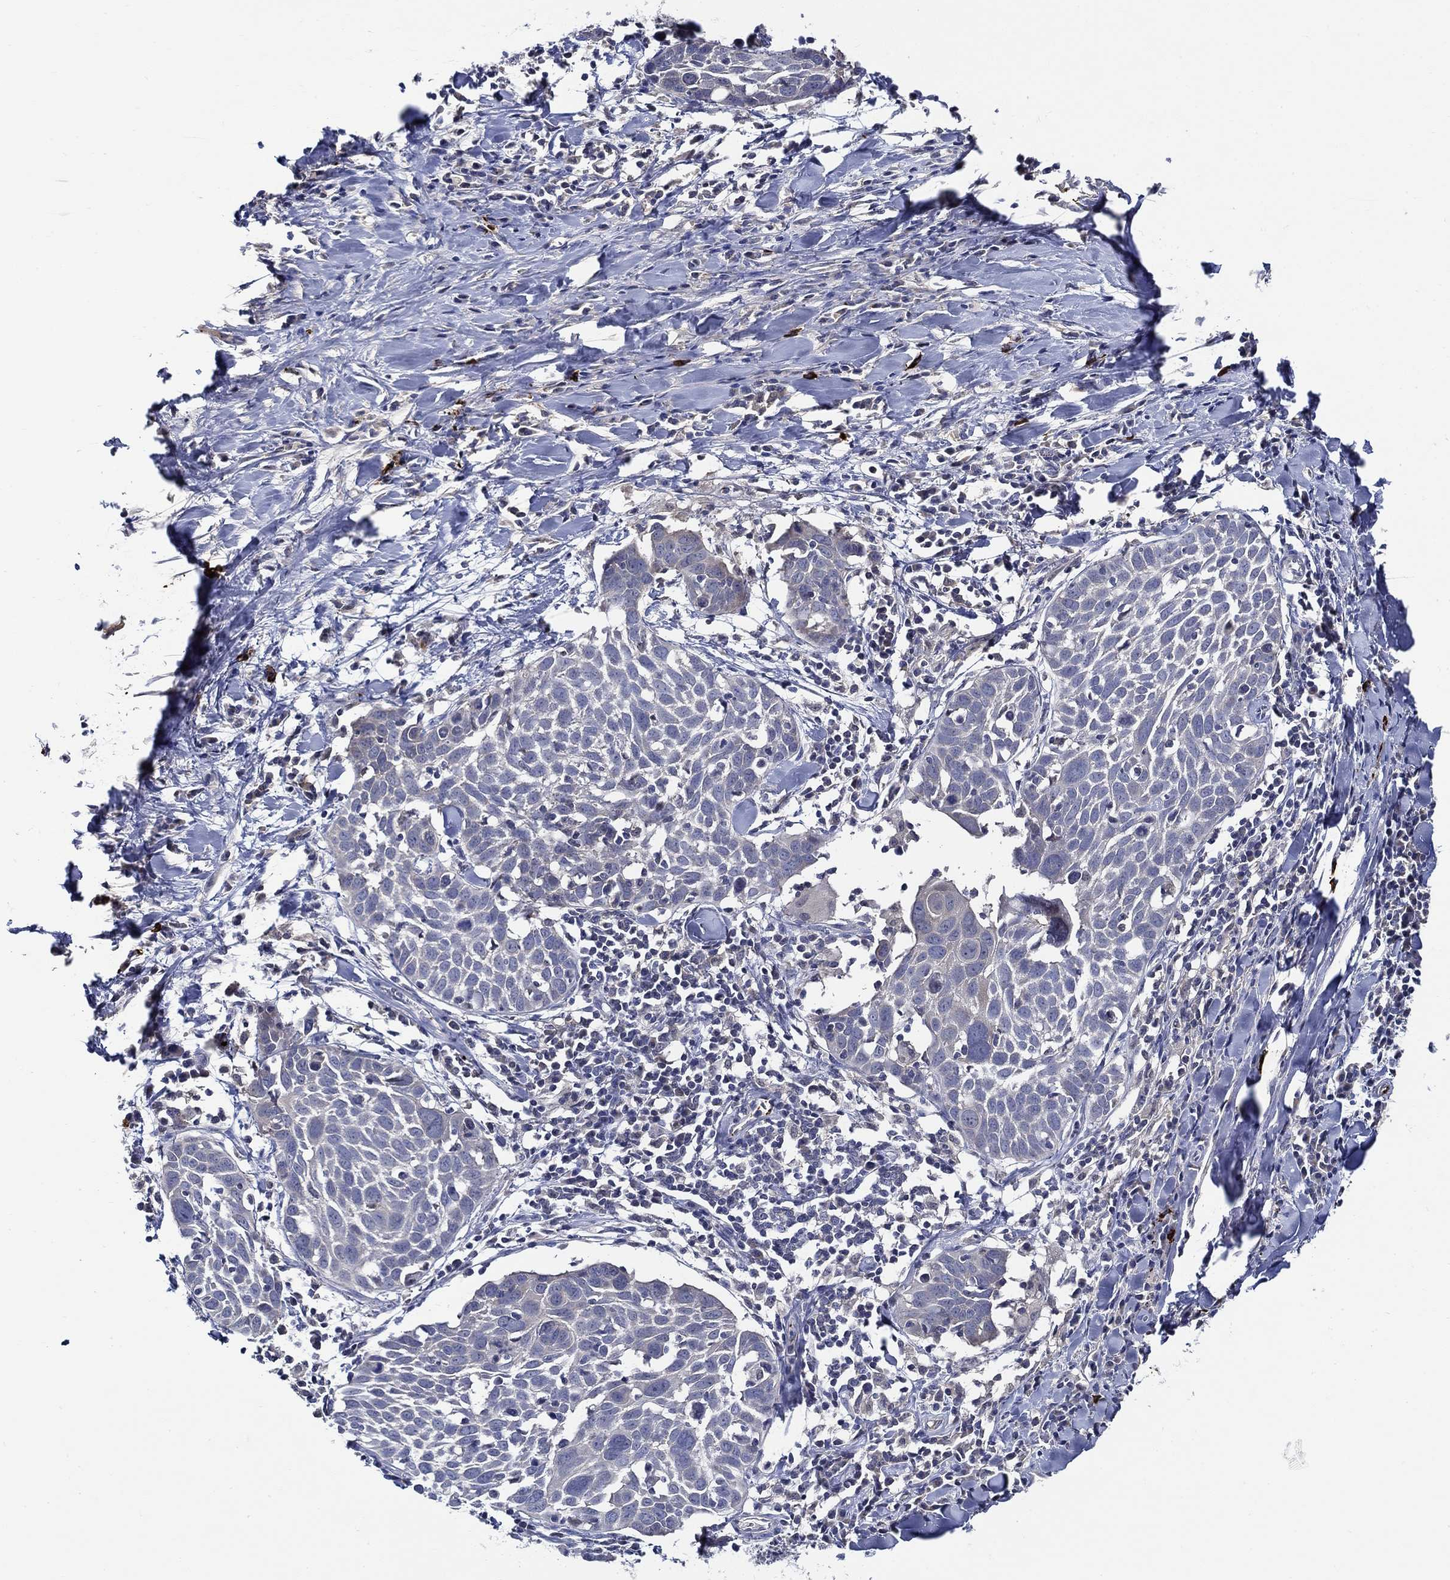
{"staining": {"intensity": "negative", "quantity": "none", "location": "none"}, "tissue": "lung cancer", "cell_type": "Tumor cells", "image_type": "cancer", "snomed": [{"axis": "morphology", "description": "Squamous cell carcinoma, NOS"}, {"axis": "topography", "description": "Lung"}], "caption": "Lung cancer stained for a protein using immunohistochemistry (IHC) reveals no expression tumor cells.", "gene": "ALOX12", "patient": {"sex": "male", "age": 57}}